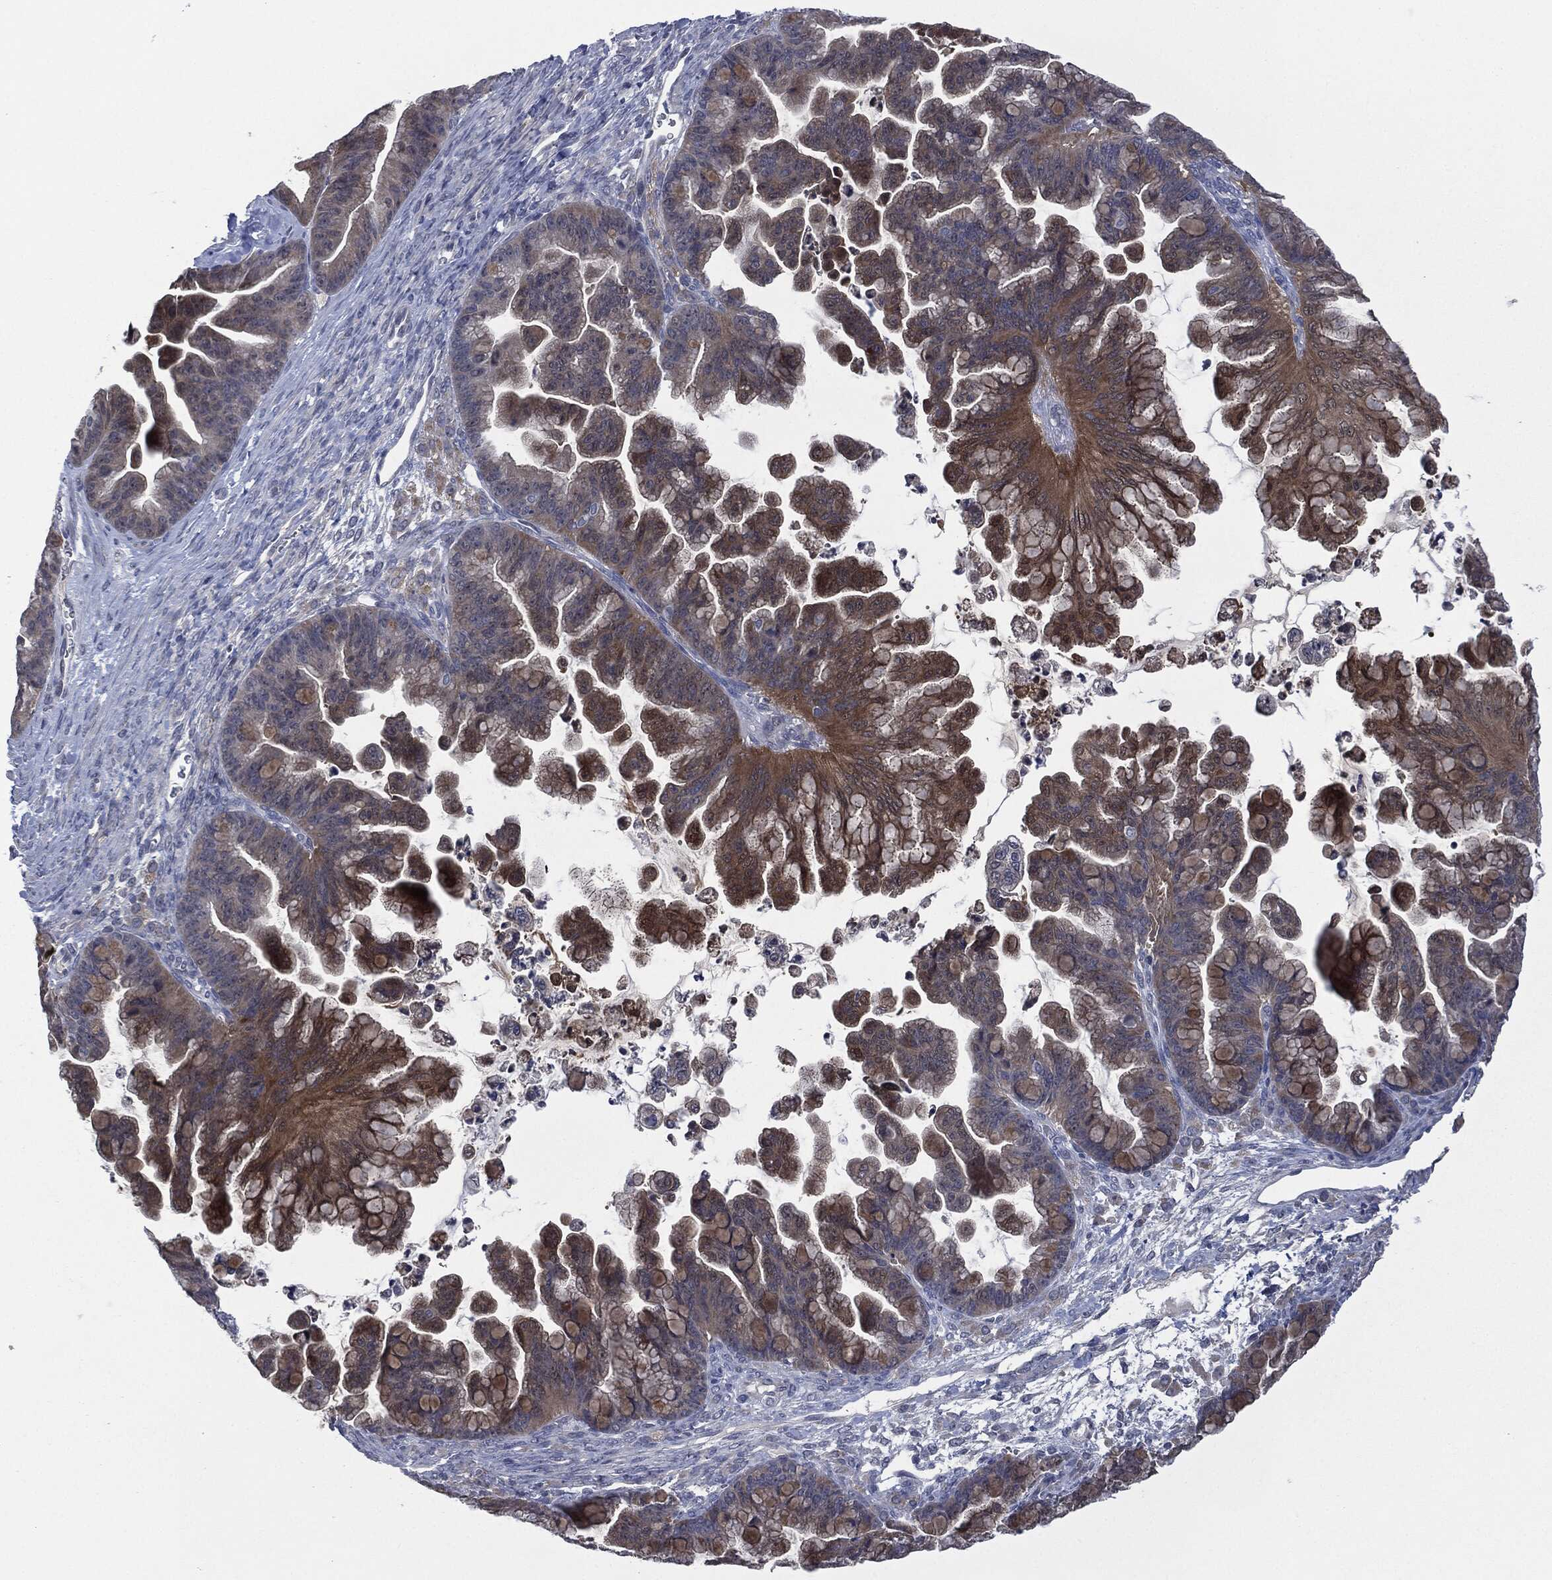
{"staining": {"intensity": "moderate", "quantity": "25%-75%", "location": "cytoplasmic/membranous"}, "tissue": "ovarian cancer", "cell_type": "Tumor cells", "image_type": "cancer", "snomed": [{"axis": "morphology", "description": "Cystadenocarcinoma, mucinous, NOS"}, {"axis": "topography", "description": "Ovary"}], "caption": "A histopathology image of human ovarian mucinous cystadenocarcinoma stained for a protein reveals moderate cytoplasmic/membranous brown staining in tumor cells. Nuclei are stained in blue.", "gene": "IL1RN", "patient": {"sex": "female", "age": 67}}